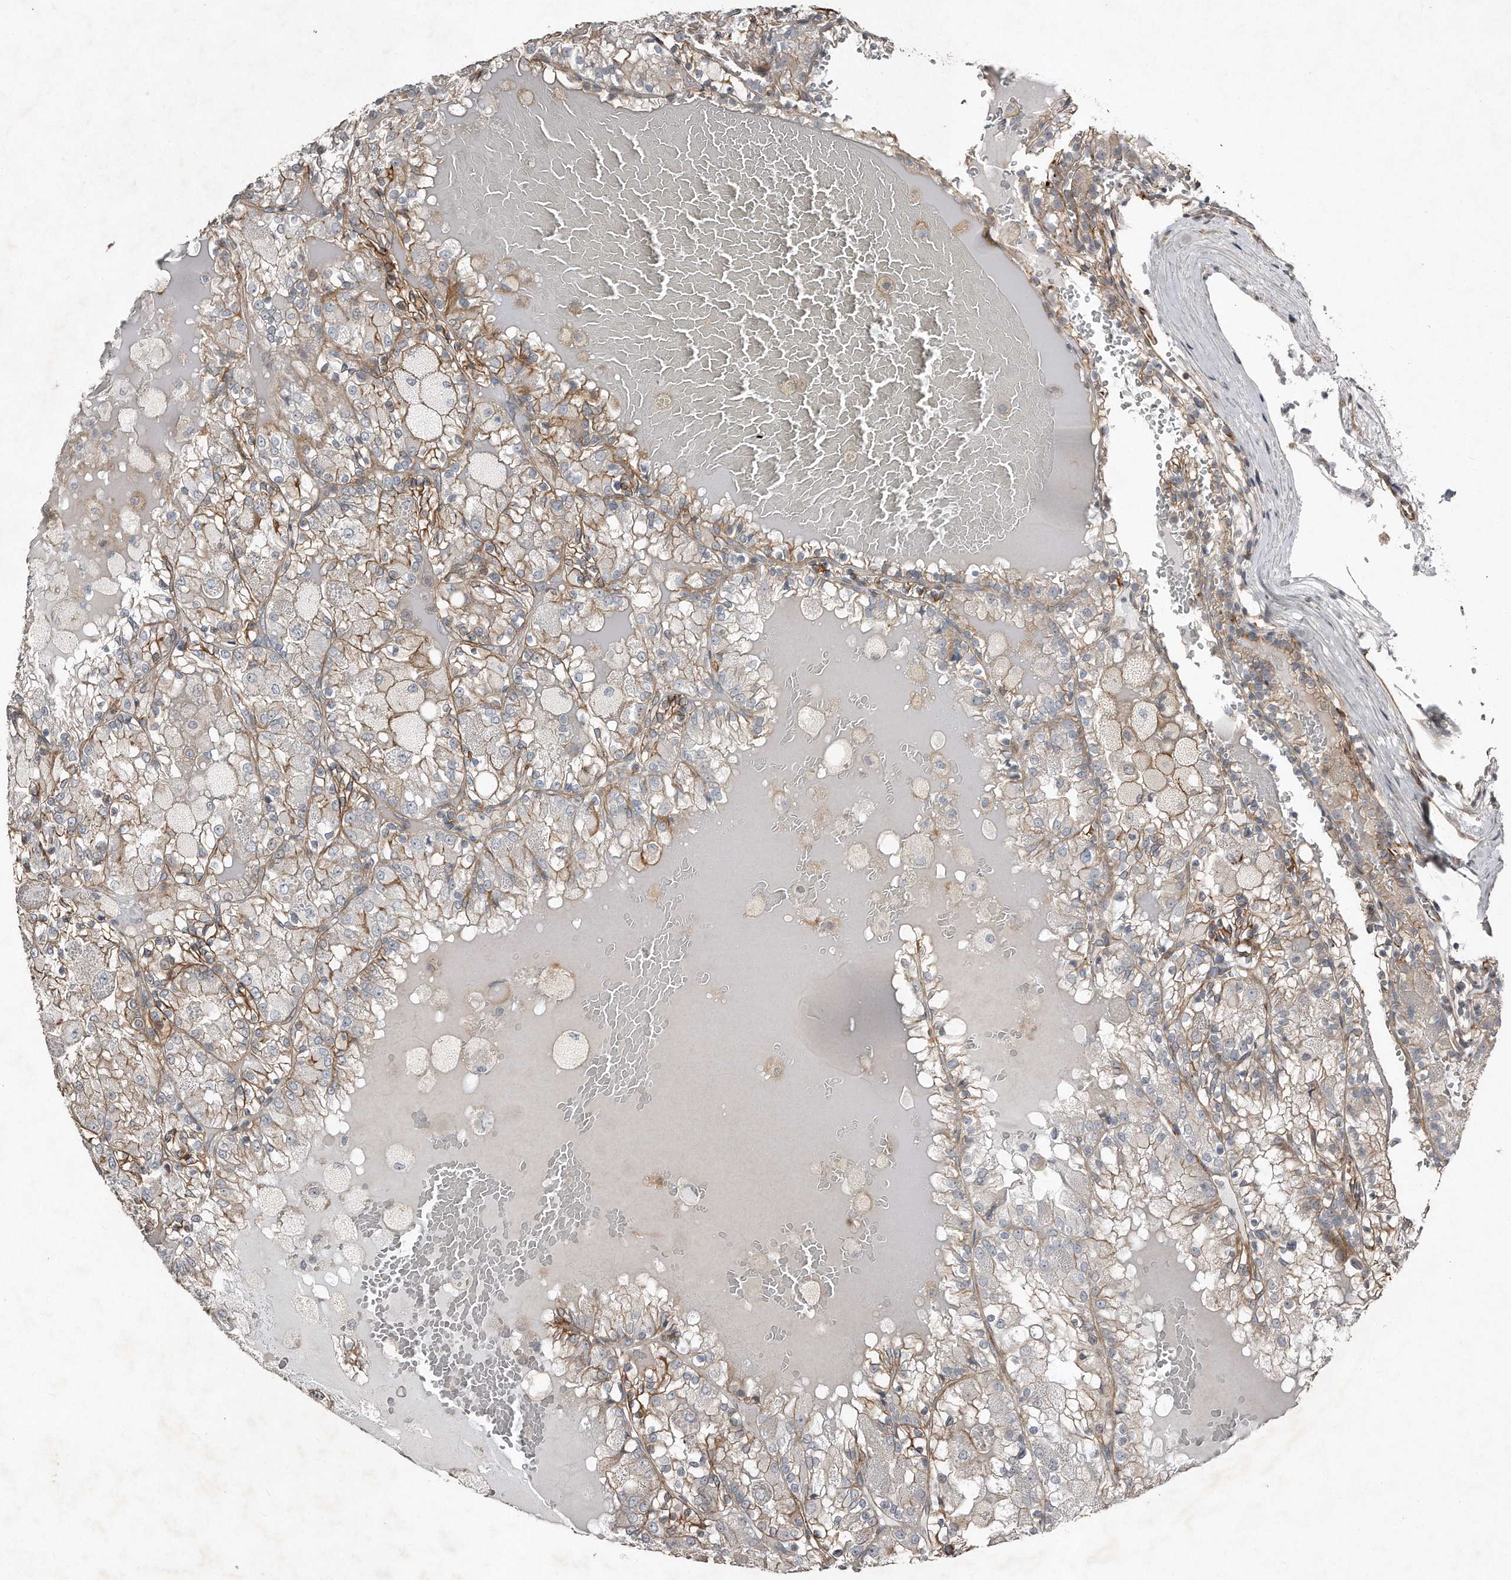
{"staining": {"intensity": "moderate", "quantity": "25%-75%", "location": "cytoplasmic/membranous"}, "tissue": "renal cancer", "cell_type": "Tumor cells", "image_type": "cancer", "snomed": [{"axis": "morphology", "description": "Adenocarcinoma, NOS"}, {"axis": "topography", "description": "Kidney"}], "caption": "This is an image of IHC staining of adenocarcinoma (renal), which shows moderate staining in the cytoplasmic/membranous of tumor cells.", "gene": "SNAP47", "patient": {"sex": "female", "age": 56}}